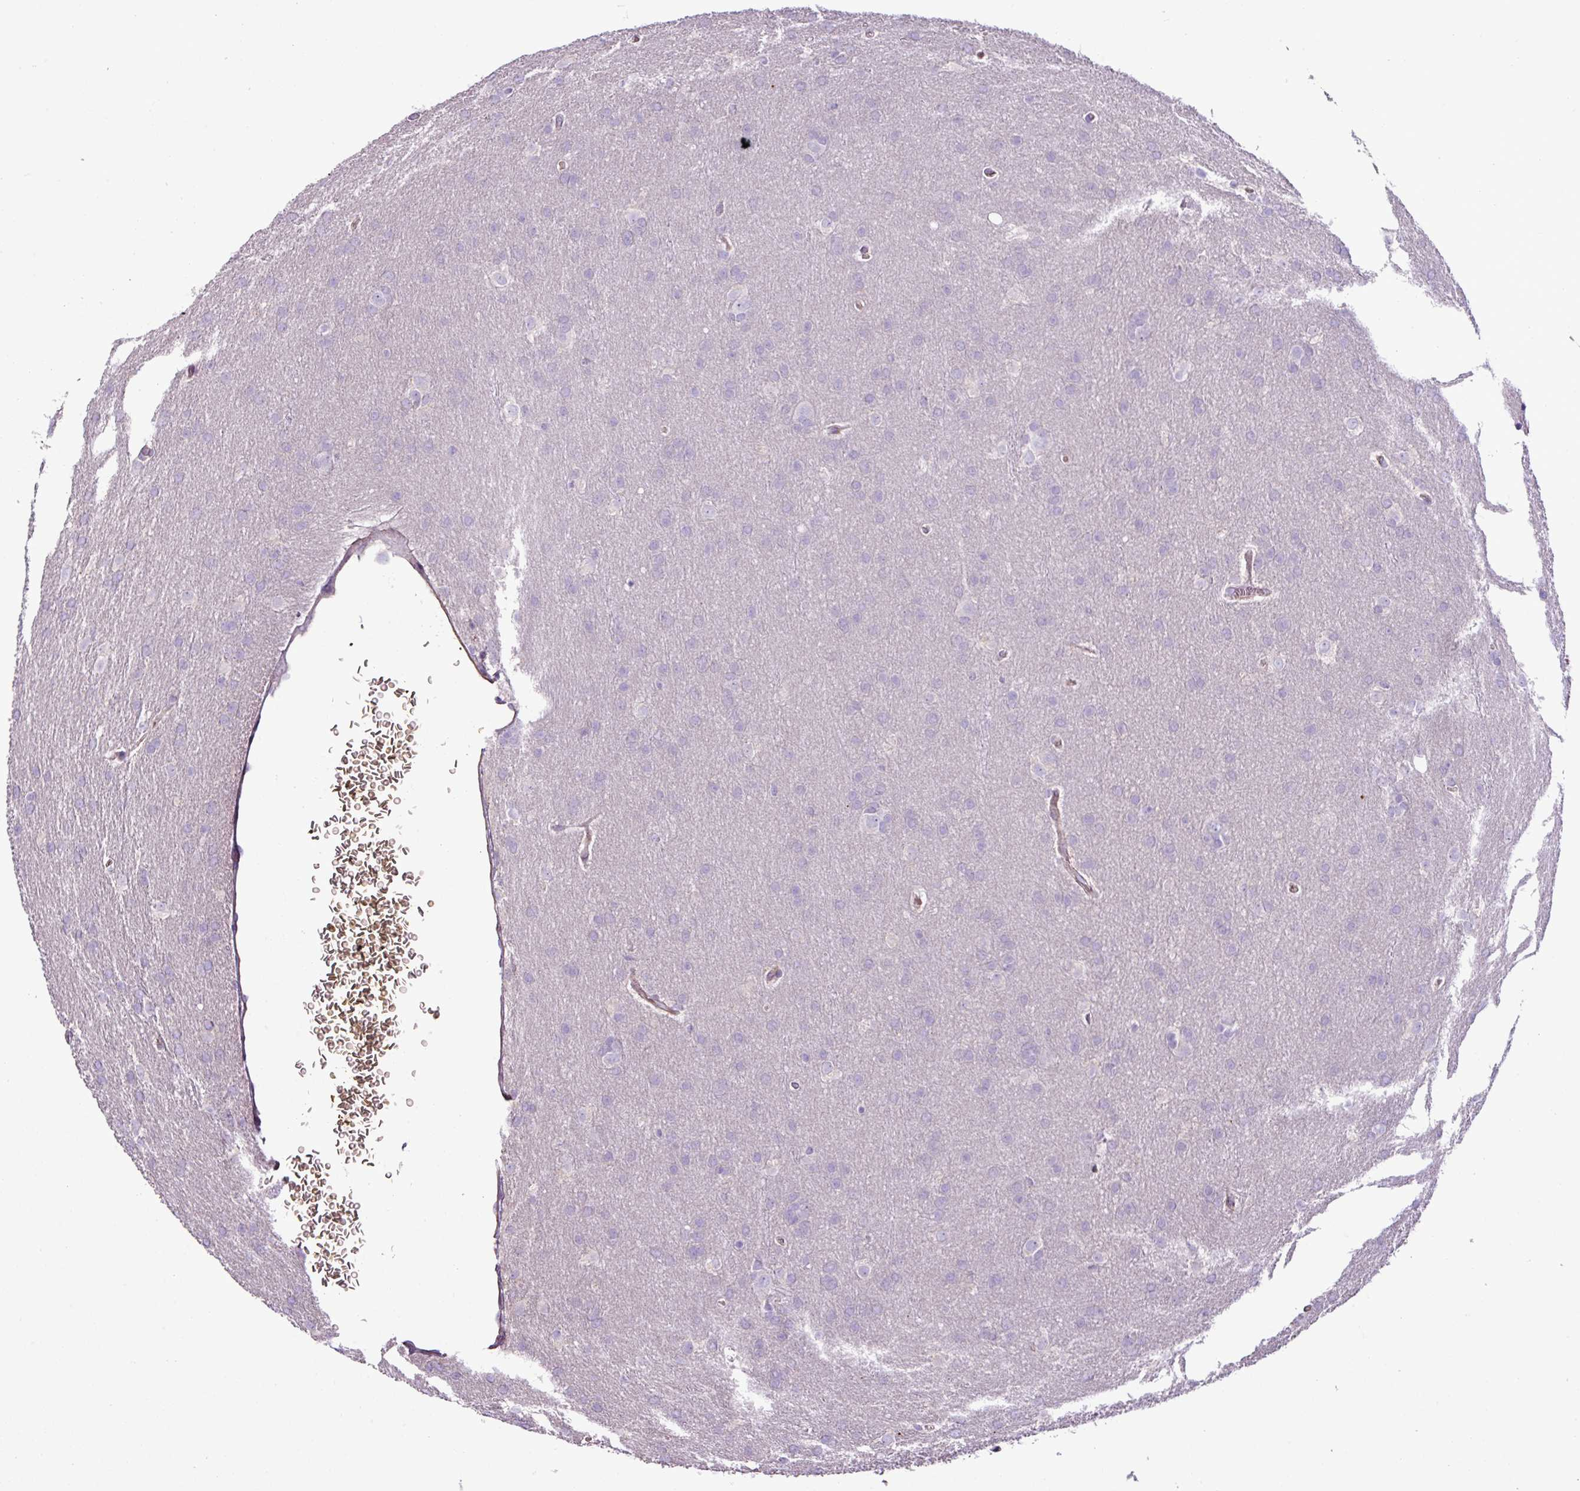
{"staining": {"intensity": "negative", "quantity": "none", "location": "none"}, "tissue": "glioma", "cell_type": "Tumor cells", "image_type": "cancer", "snomed": [{"axis": "morphology", "description": "Glioma, malignant, Low grade"}, {"axis": "topography", "description": "Brain"}], "caption": "Immunohistochemical staining of human malignant glioma (low-grade) demonstrates no significant positivity in tumor cells. Brightfield microscopy of immunohistochemistry (IHC) stained with DAB (brown) and hematoxylin (blue), captured at high magnification.", "gene": "BTN2A2", "patient": {"sex": "female", "age": 32}}